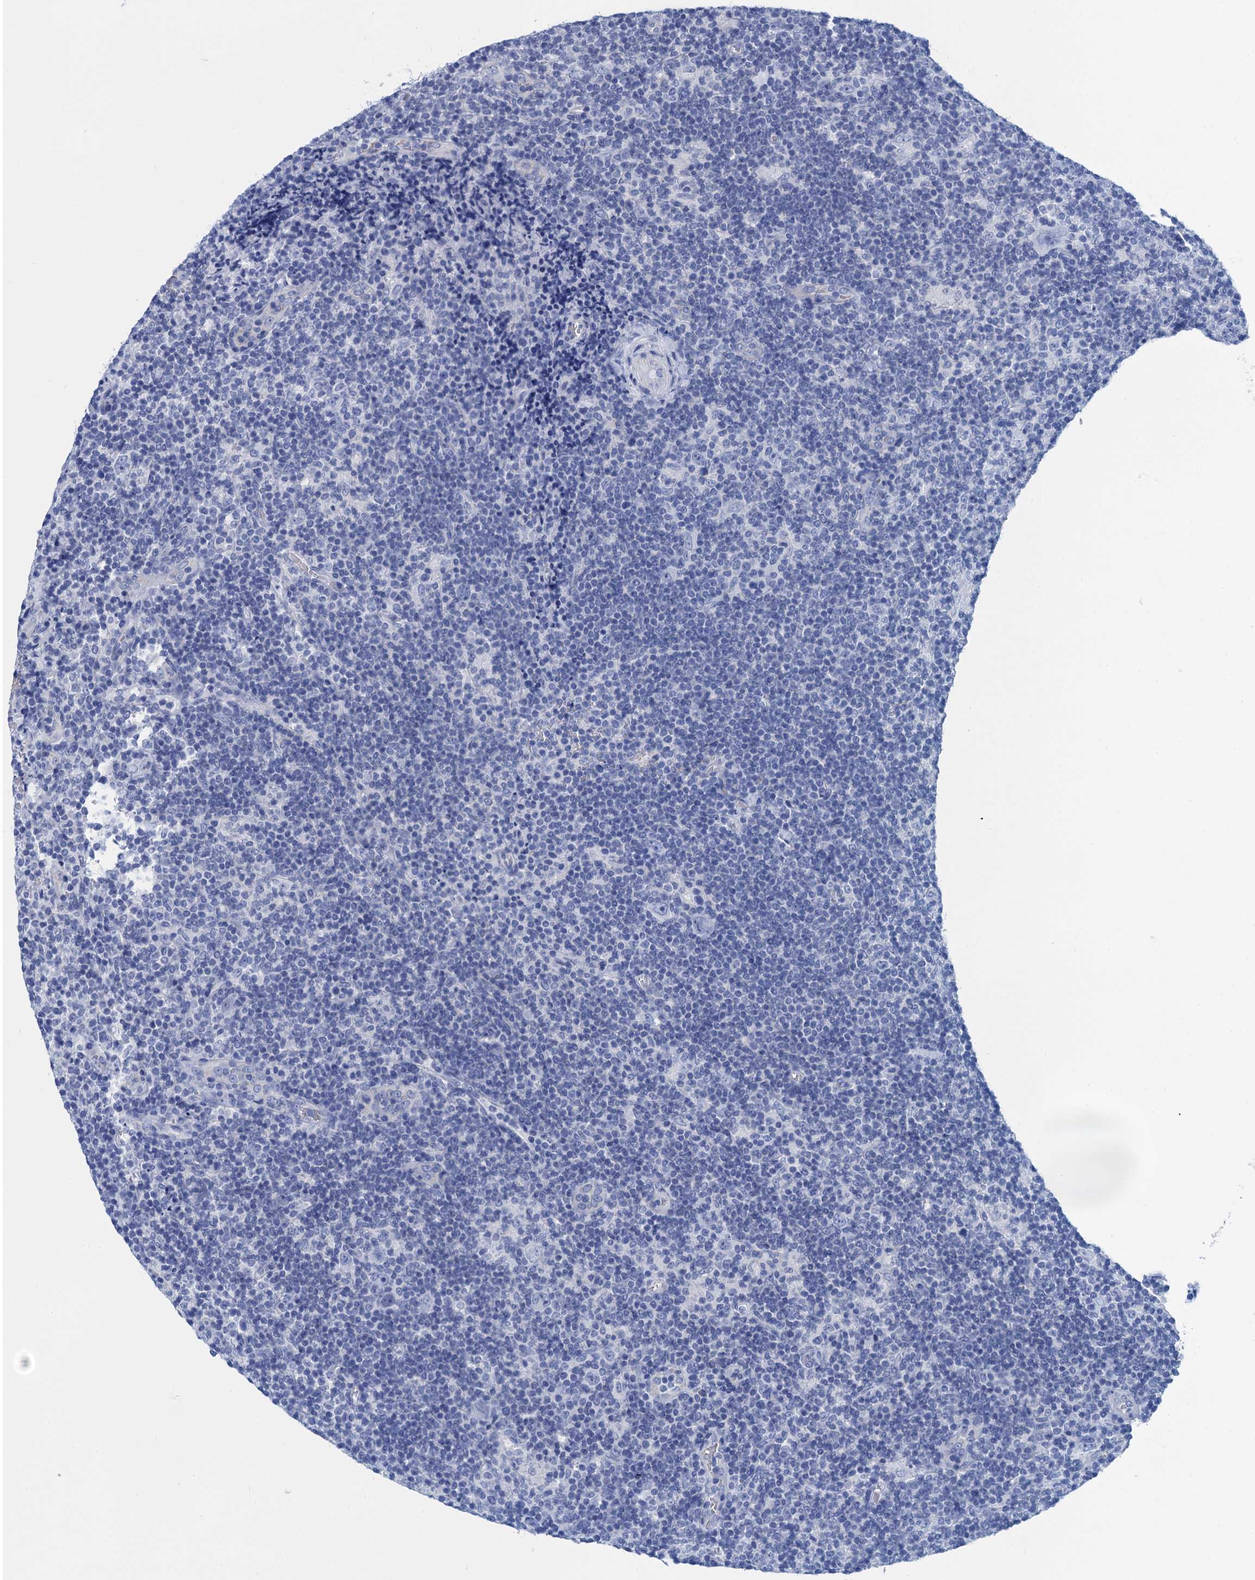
{"staining": {"intensity": "negative", "quantity": "none", "location": "none"}, "tissue": "lymphoma", "cell_type": "Tumor cells", "image_type": "cancer", "snomed": [{"axis": "morphology", "description": "Hodgkin's disease, NOS"}, {"axis": "topography", "description": "Lymph node"}], "caption": "Immunohistochemistry of Hodgkin's disease exhibits no expression in tumor cells.", "gene": "CALML5", "patient": {"sex": "female", "age": 57}}